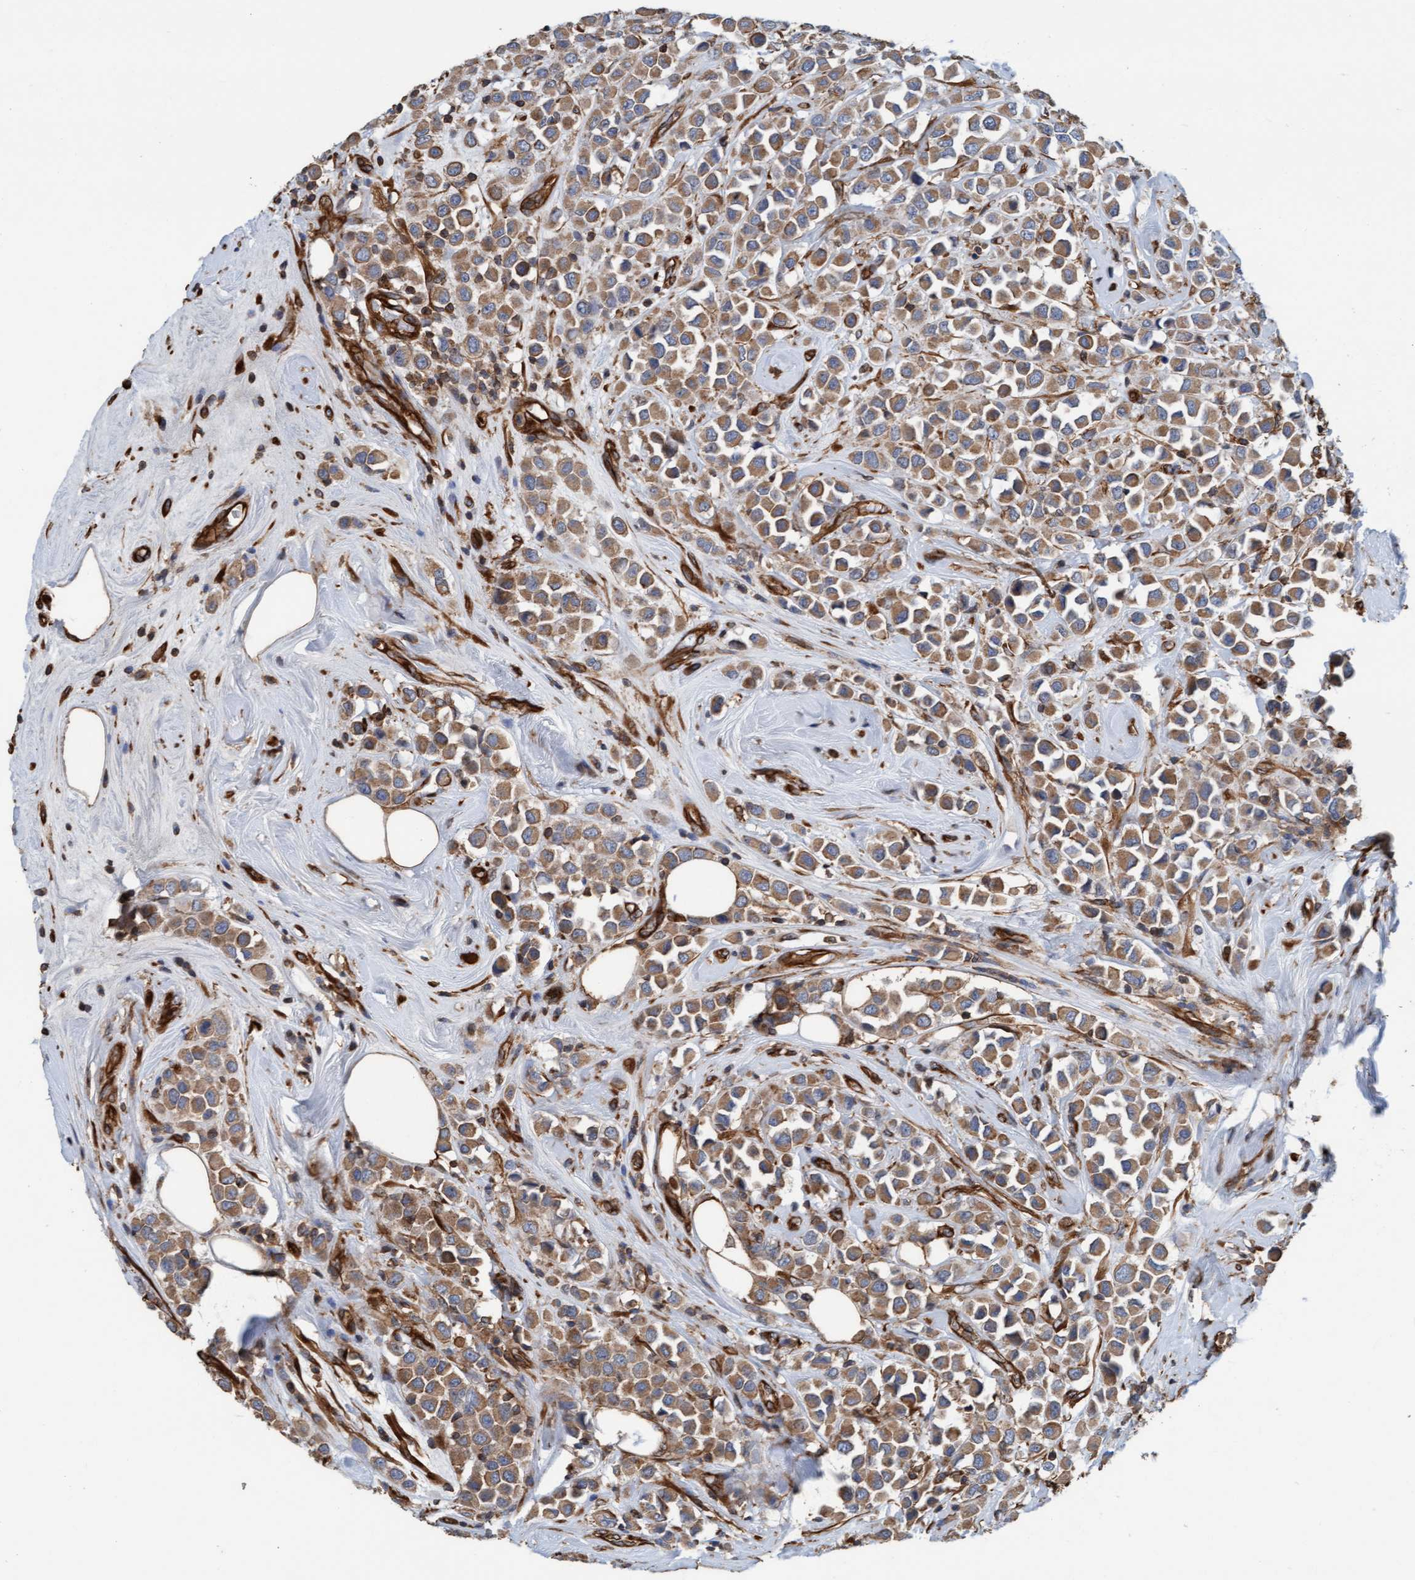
{"staining": {"intensity": "moderate", "quantity": ">75%", "location": "cytoplasmic/membranous"}, "tissue": "breast cancer", "cell_type": "Tumor cells", "image_type": "cancer", "snomed": [{"axis": "morphology", "description": "Duct carcinoma"}, {"axis": "topography", "description": "Breast"}], "caption": "IHC staining of breast cancer, which demonstrates medium levels of moderate cytoplasmic/membranous positivity in about >75% of tumor cells indicating moderate cytoplasmic/membranous protein positivity. The staining was performed using DAB (brown) for protein detection and nuclei were counterstained in hematoxylin (blue).", "gene": "STXBP4", "patient": {"sex": "female", "age": 61}}